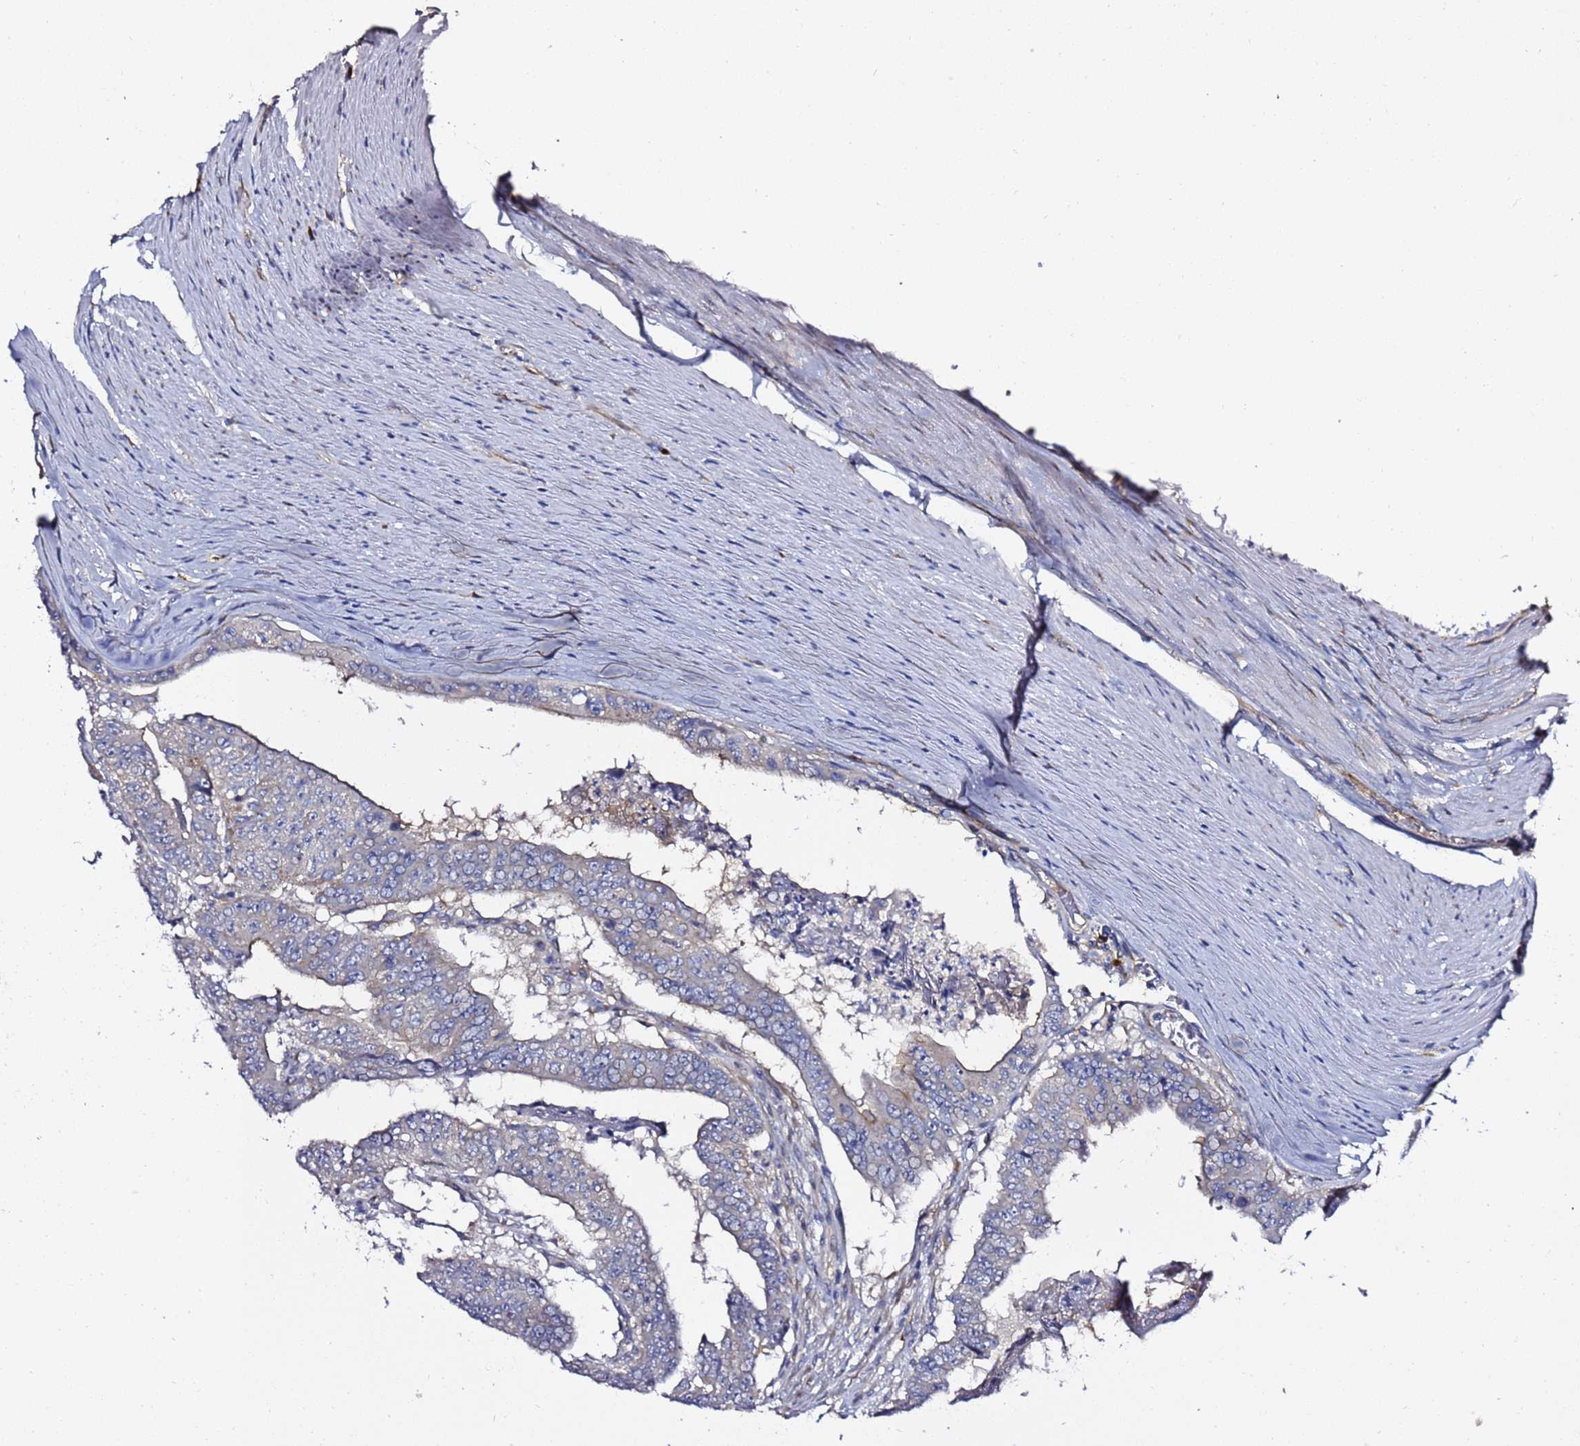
{"staining": {"intensity": "moderate", "quantity": "<25%", "location": "cytoplasmic/membranous"}, "tissue": "colorectal cancer", "cell_type": "Tumor cells", "image_type": "cancer", "snomed": [{"axis": "morphology", "description": "Adenocarcinoma, NOS"}, {"axis": "topography", "description": "Colon"}], "caption": "Immunohistochemical staining of colorectal adenocarcinoma demonstrates moderate cytoplasmic/membranous protein positivity in approximately <25% of tumor cells.", "gene": "ANAPC1", "patient": {"sex": "female", "age": 67}}